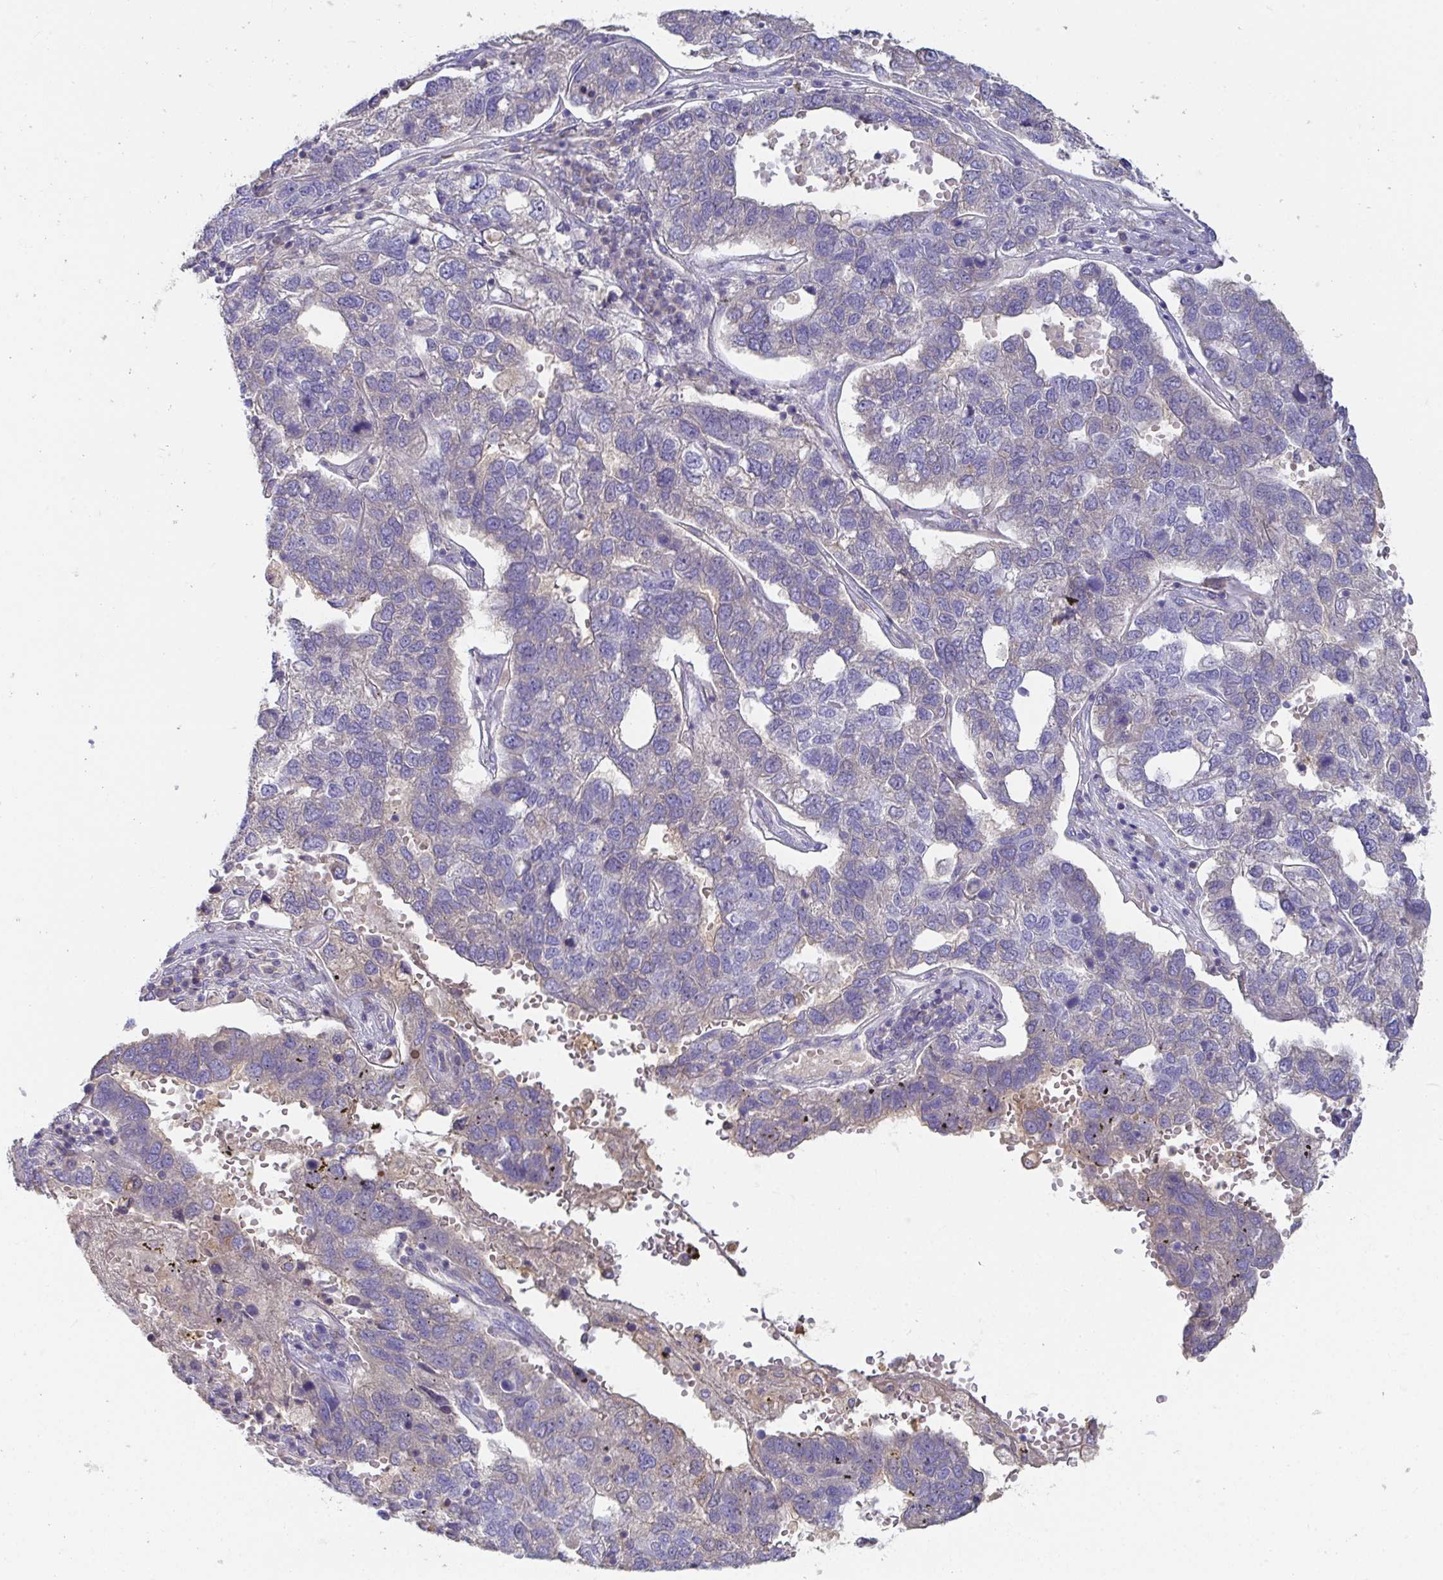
{"staining": {"intensity": "negative", "quantity": "none", "location": "none"}, "tissue": "pancreatic cancer", "cell_type": "Tumor cells", "image_type": "cancer", "snomed": [{"axis": "morphology", "description": "Adenocarcinoma, NOS"}, {"axis": "topography", "description": "Pancreas"}], "caption": "The IHC micrograph has no significant staining in tumor cells of pancreatic cancer tissue.", "gene": "ANO5", "patient": {"sex": "female", "age": 61}}